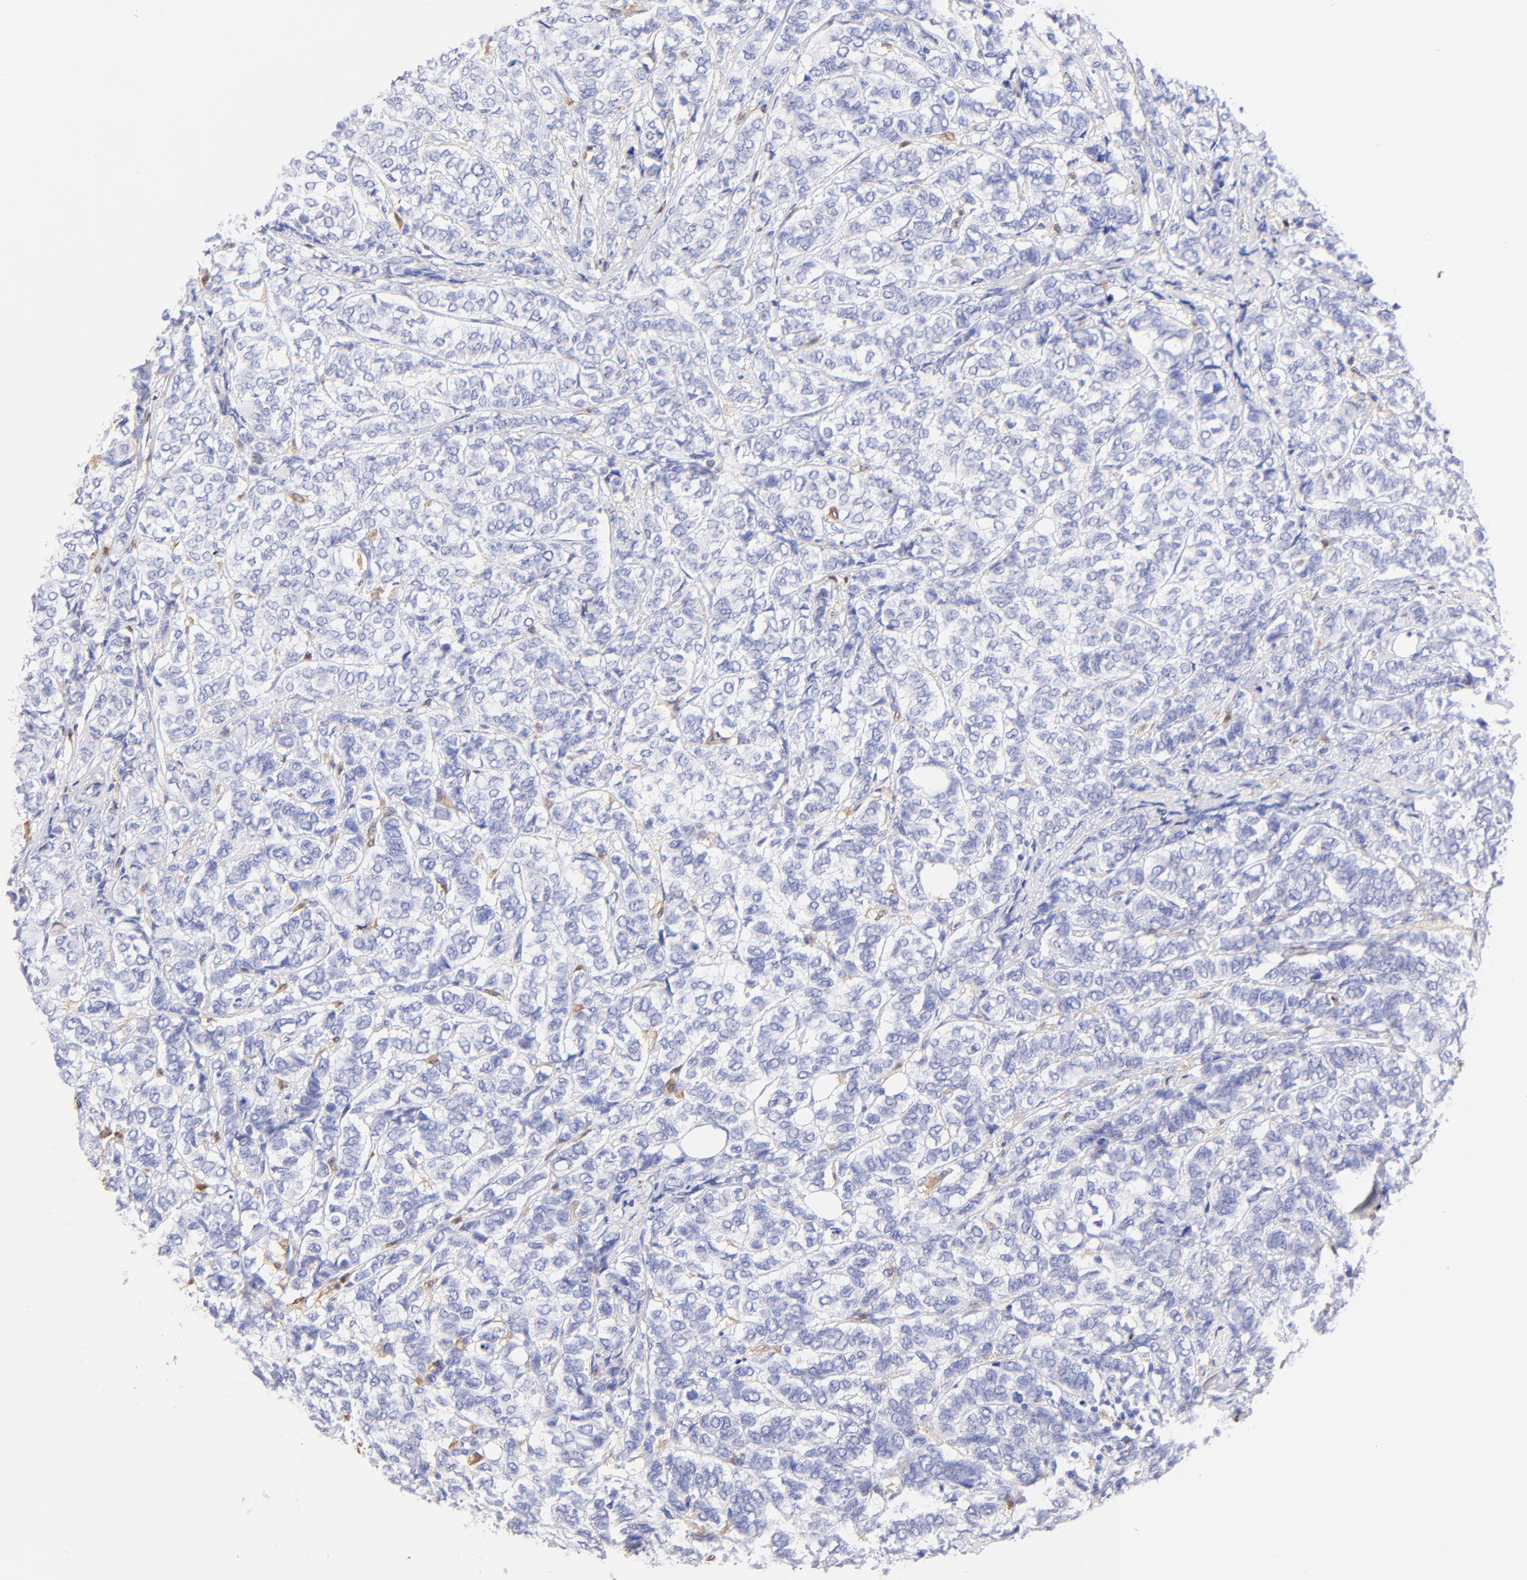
{"staining": {"intensity": "negative", "quantity": "none", "location": "none"}, "tissue": "breast cancer", "cell_type": "Tumor cells", "image_type": "cancer", "snomed": [{"axis": "morphology", "description": "Lobular carcinoma"}, {"axis": "topography", "description": "Breast"}], "caption": "High power microscopy micrograph of an immunohistochemistry photomicrograph of breast cancer, revealing no significant positivity in tumor cells.", "gene": "ALDH1A1", "patient": {"sex": "female", "age": 60}}